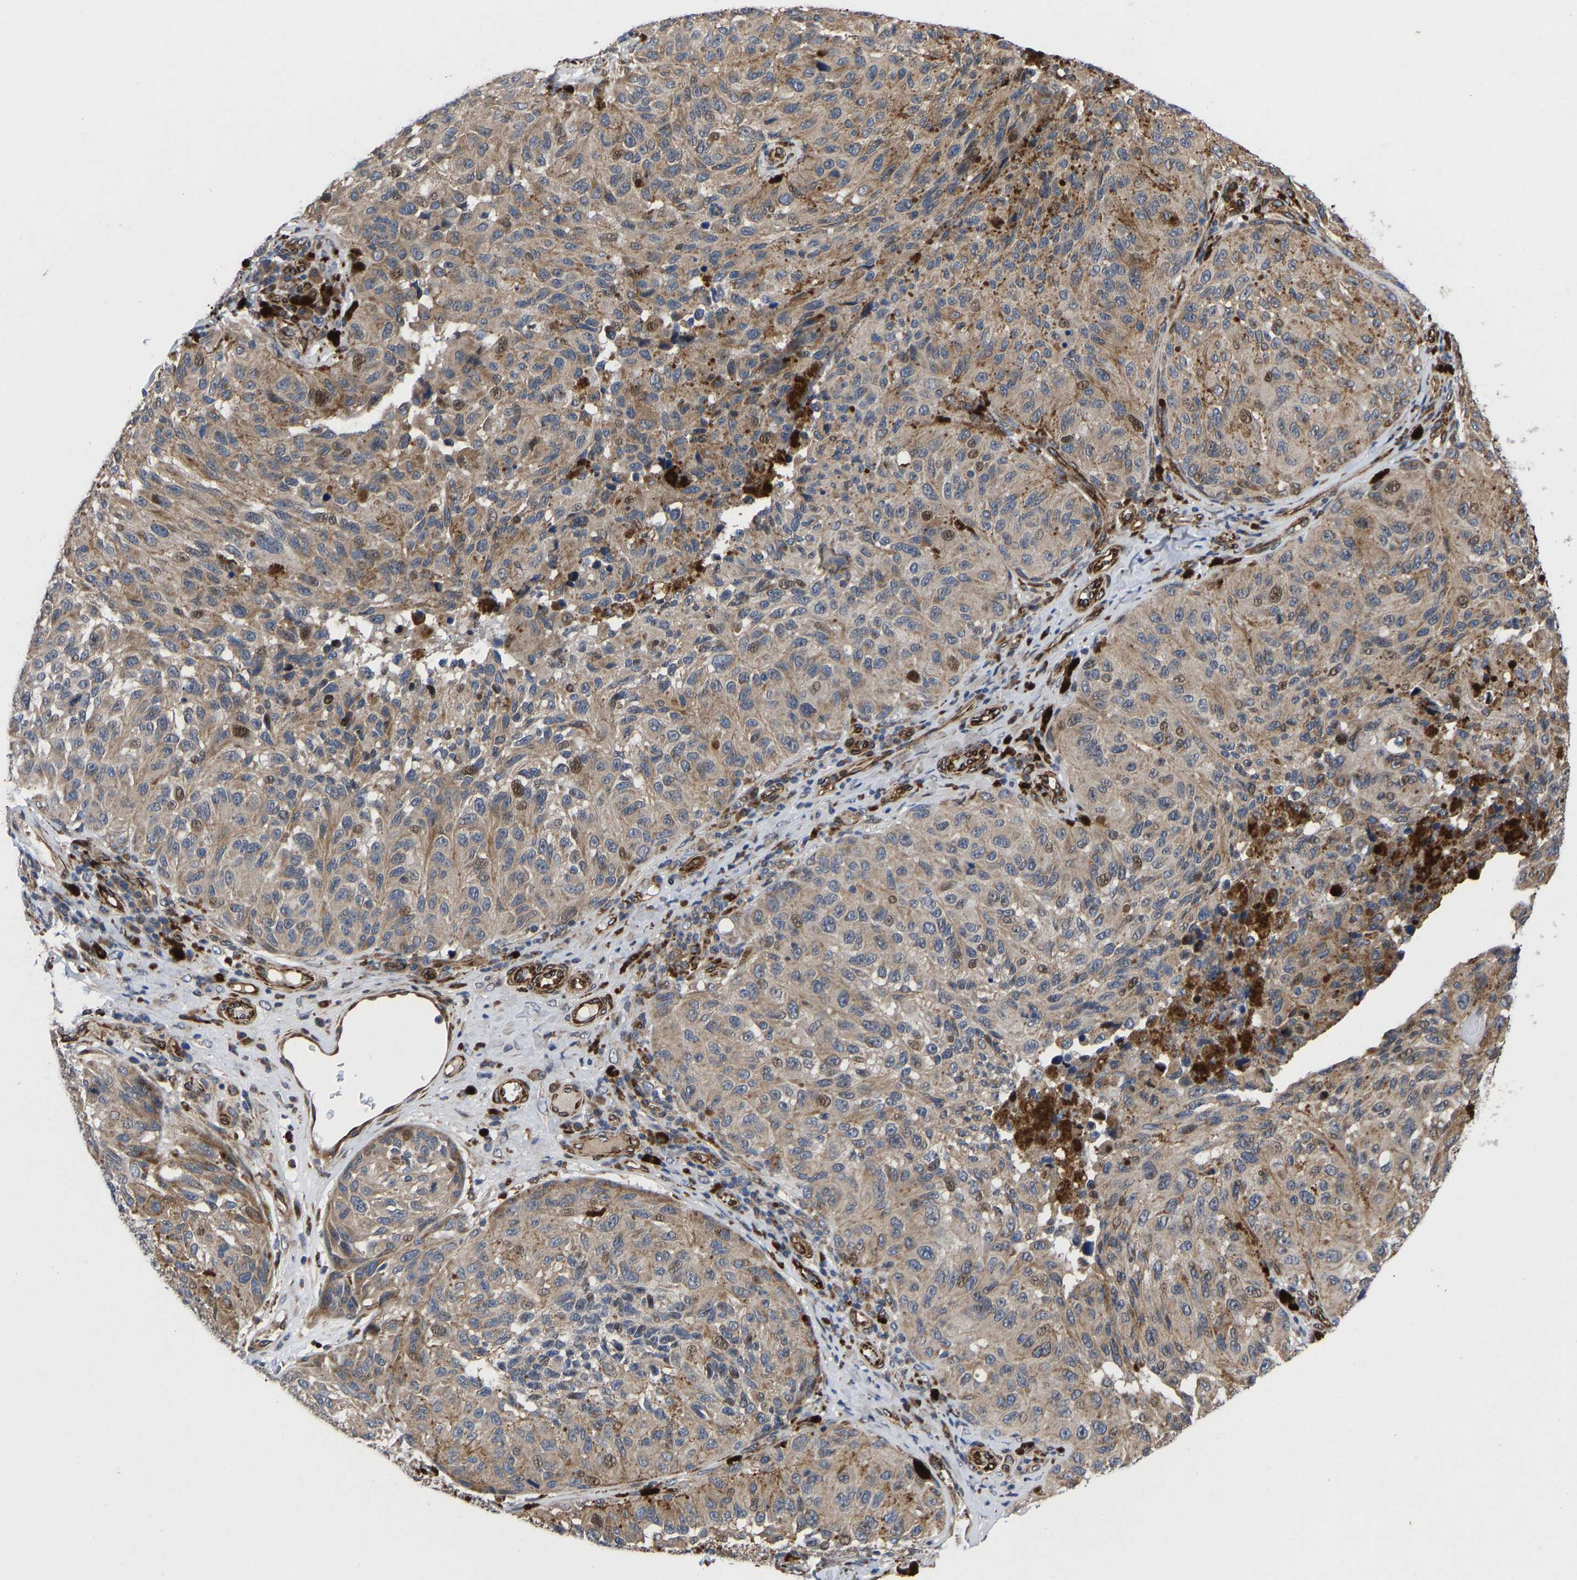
{"staining": {"intensity": "weak", "quantity": ">75%", "location": "cytoplasmic/membranous"}, "tissue": "melanoma", "cell_type": "Tumor cells", "image_type": "cancer", "snomed": [{"axis": "morphology", "description": "Malignant melanoma, NOS"}, {"axis": "topography", "description": "Skin"}], "caption": "High-power microscopy captured an immunohistochemistry (IHC) histopathology image of melanoma, revealing weak cytoplasmic/membranous expression in about >75% of tumor cells.", "gene": "TMEM38B", "patient": {"sex": "female", "age": 73}}